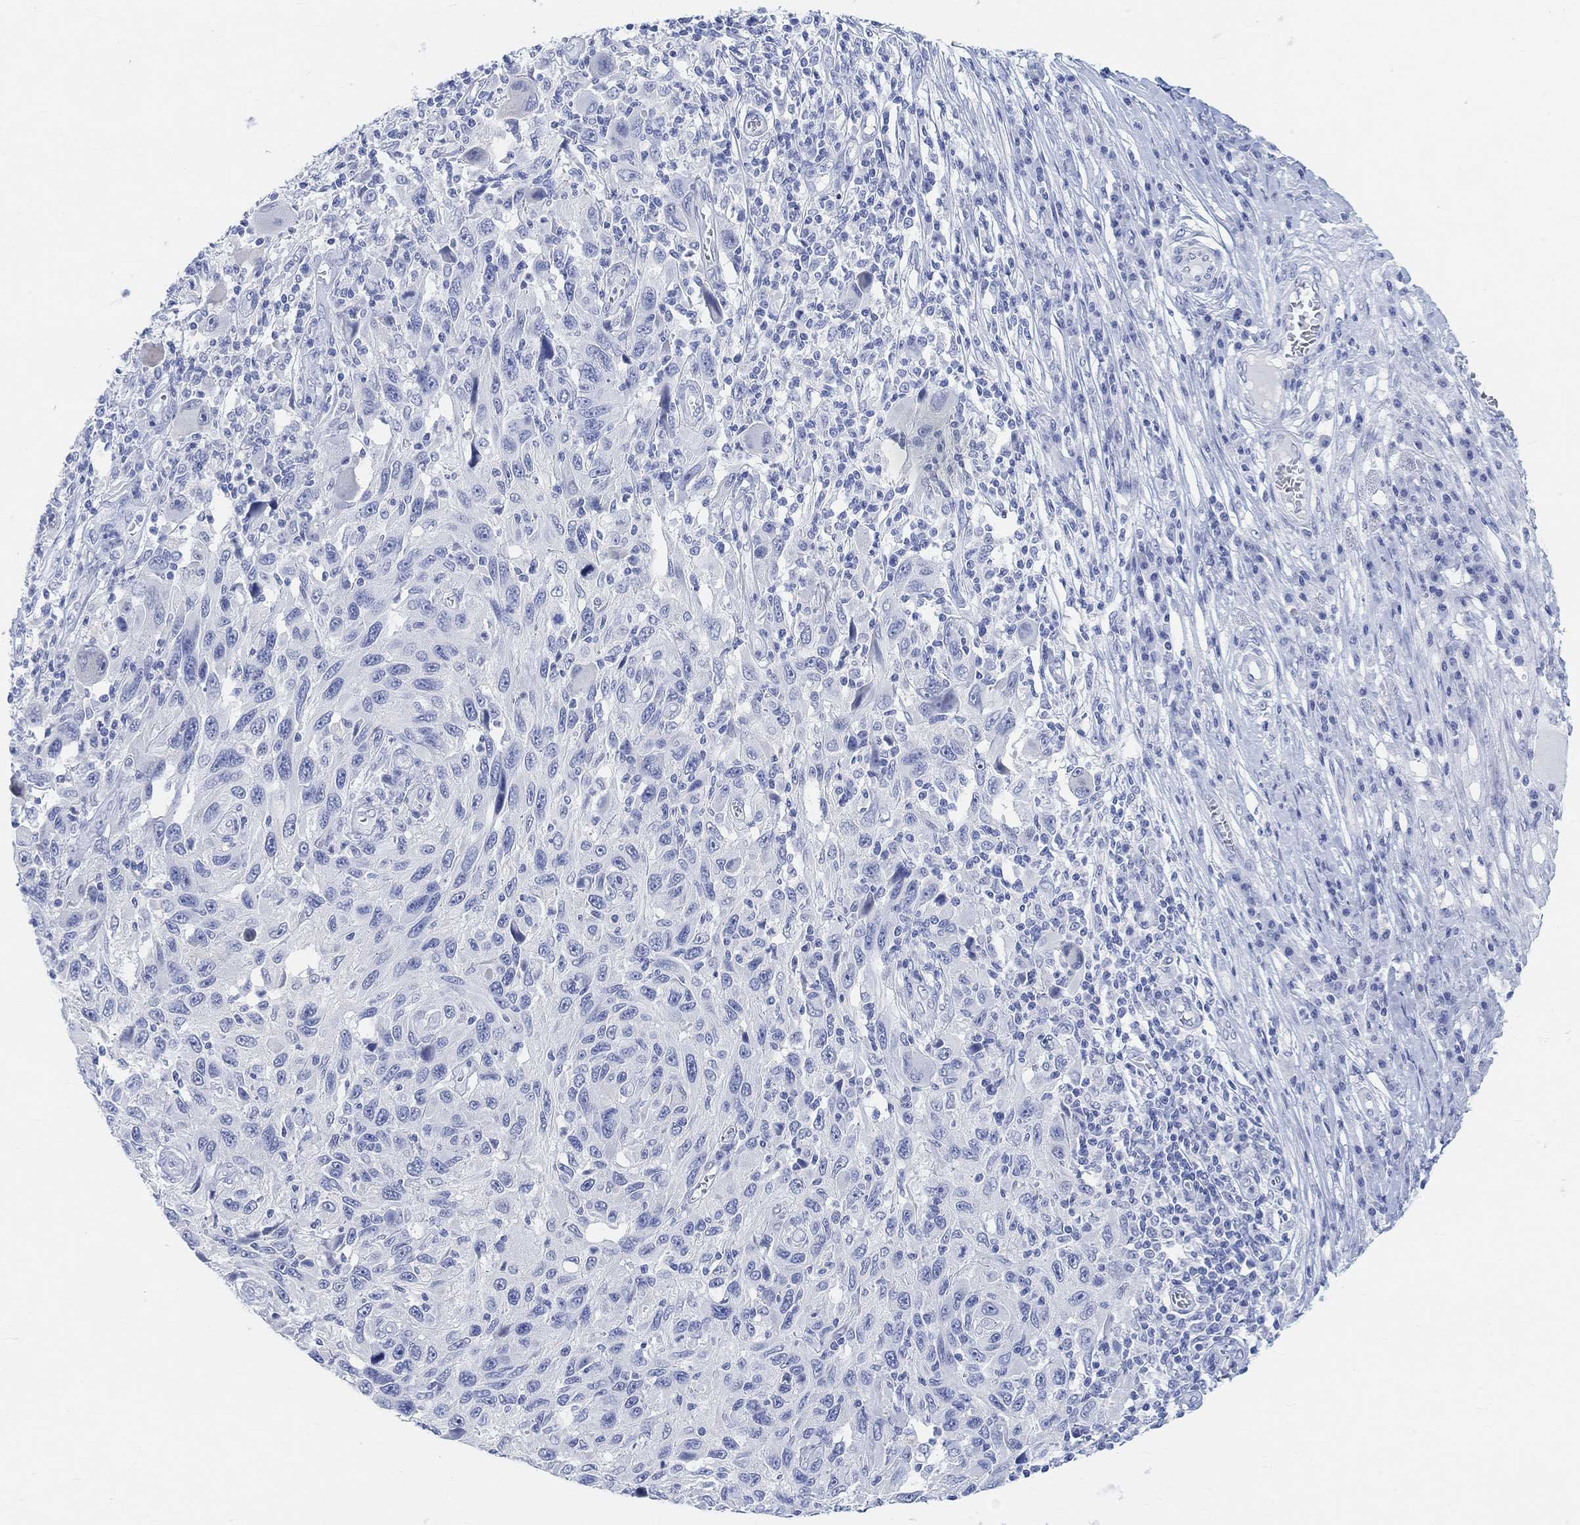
{"staining": {"intensity": "negative", "quantity": "none", "location": "none"}, "tissue": "melanoma", "cell_type": "Tumor cells", "image_type": "cancer", "snomed": [{"axis": "morphology", "description": "Malignant melanoma, NOS"}, {"axis": "topography", "description": "Skin"}], "caption": "Histopathology image shows no significant protein expression in tumor cells of malignant melanoma.", "gene": "ENO4", "patient": {"sex": "male", "age": 53}}